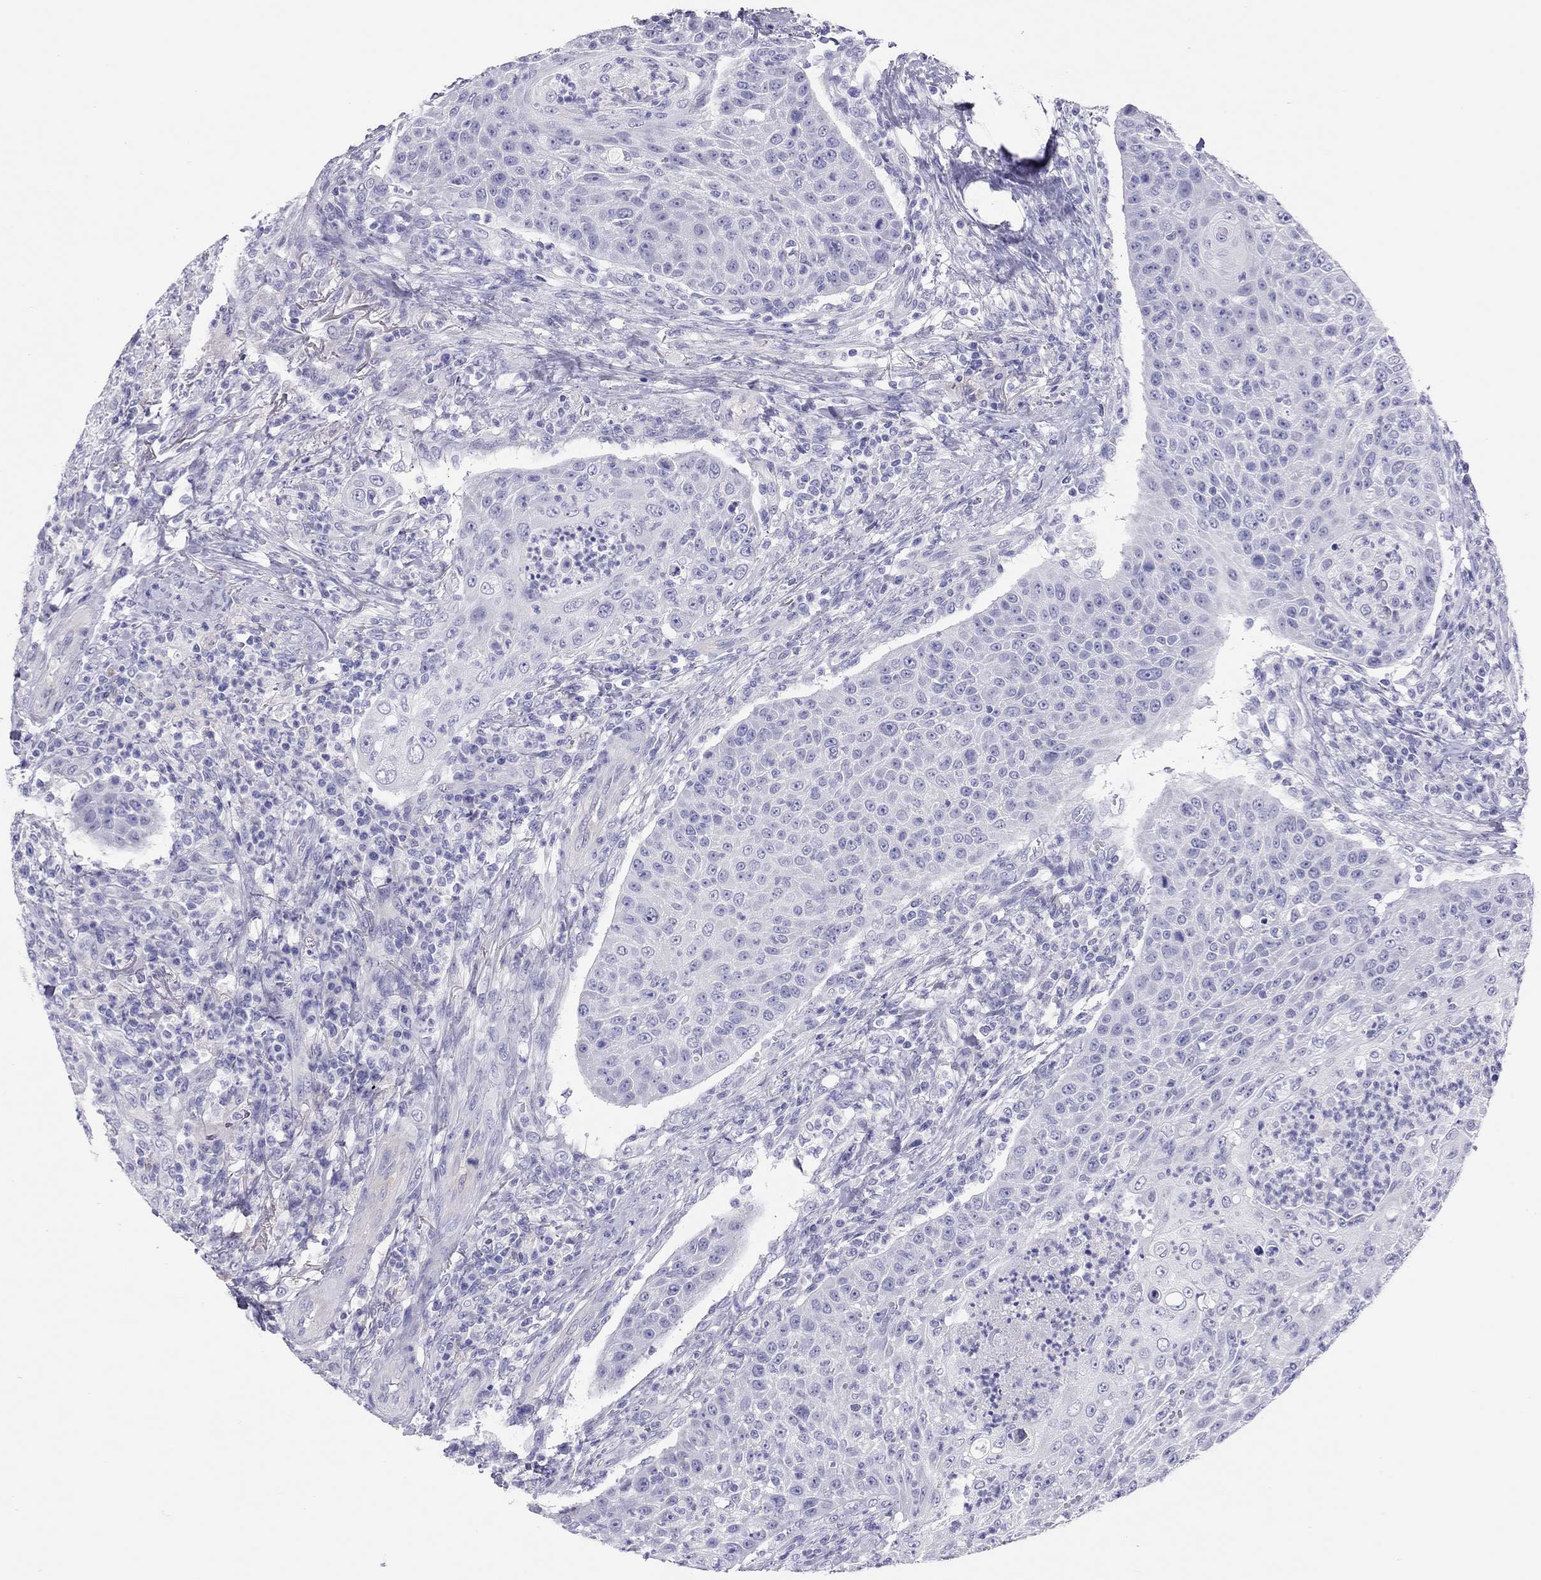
{"staining": {"intensity": "negative", "quantity": "none", "location": "none"}, "tissue": "head and neck cancer", "cell_type": "Tumor cells", "image_type": "cancer", "snomed": [{"axis": "morphology", "description": "Squamous cell carcinoma, NOS"}, {"axis": "topography", "description": "Head-Neck"}], "caption": "Tumor cells are negative for protein expression in human squamous cell carcinoma (head and neck). (DAB (3,3'-diaminobenzidine) immunohistochemistry (IHC), high magnification).", "gene": "PSMB11", "patient": {"sex": "male", "age": 69}}